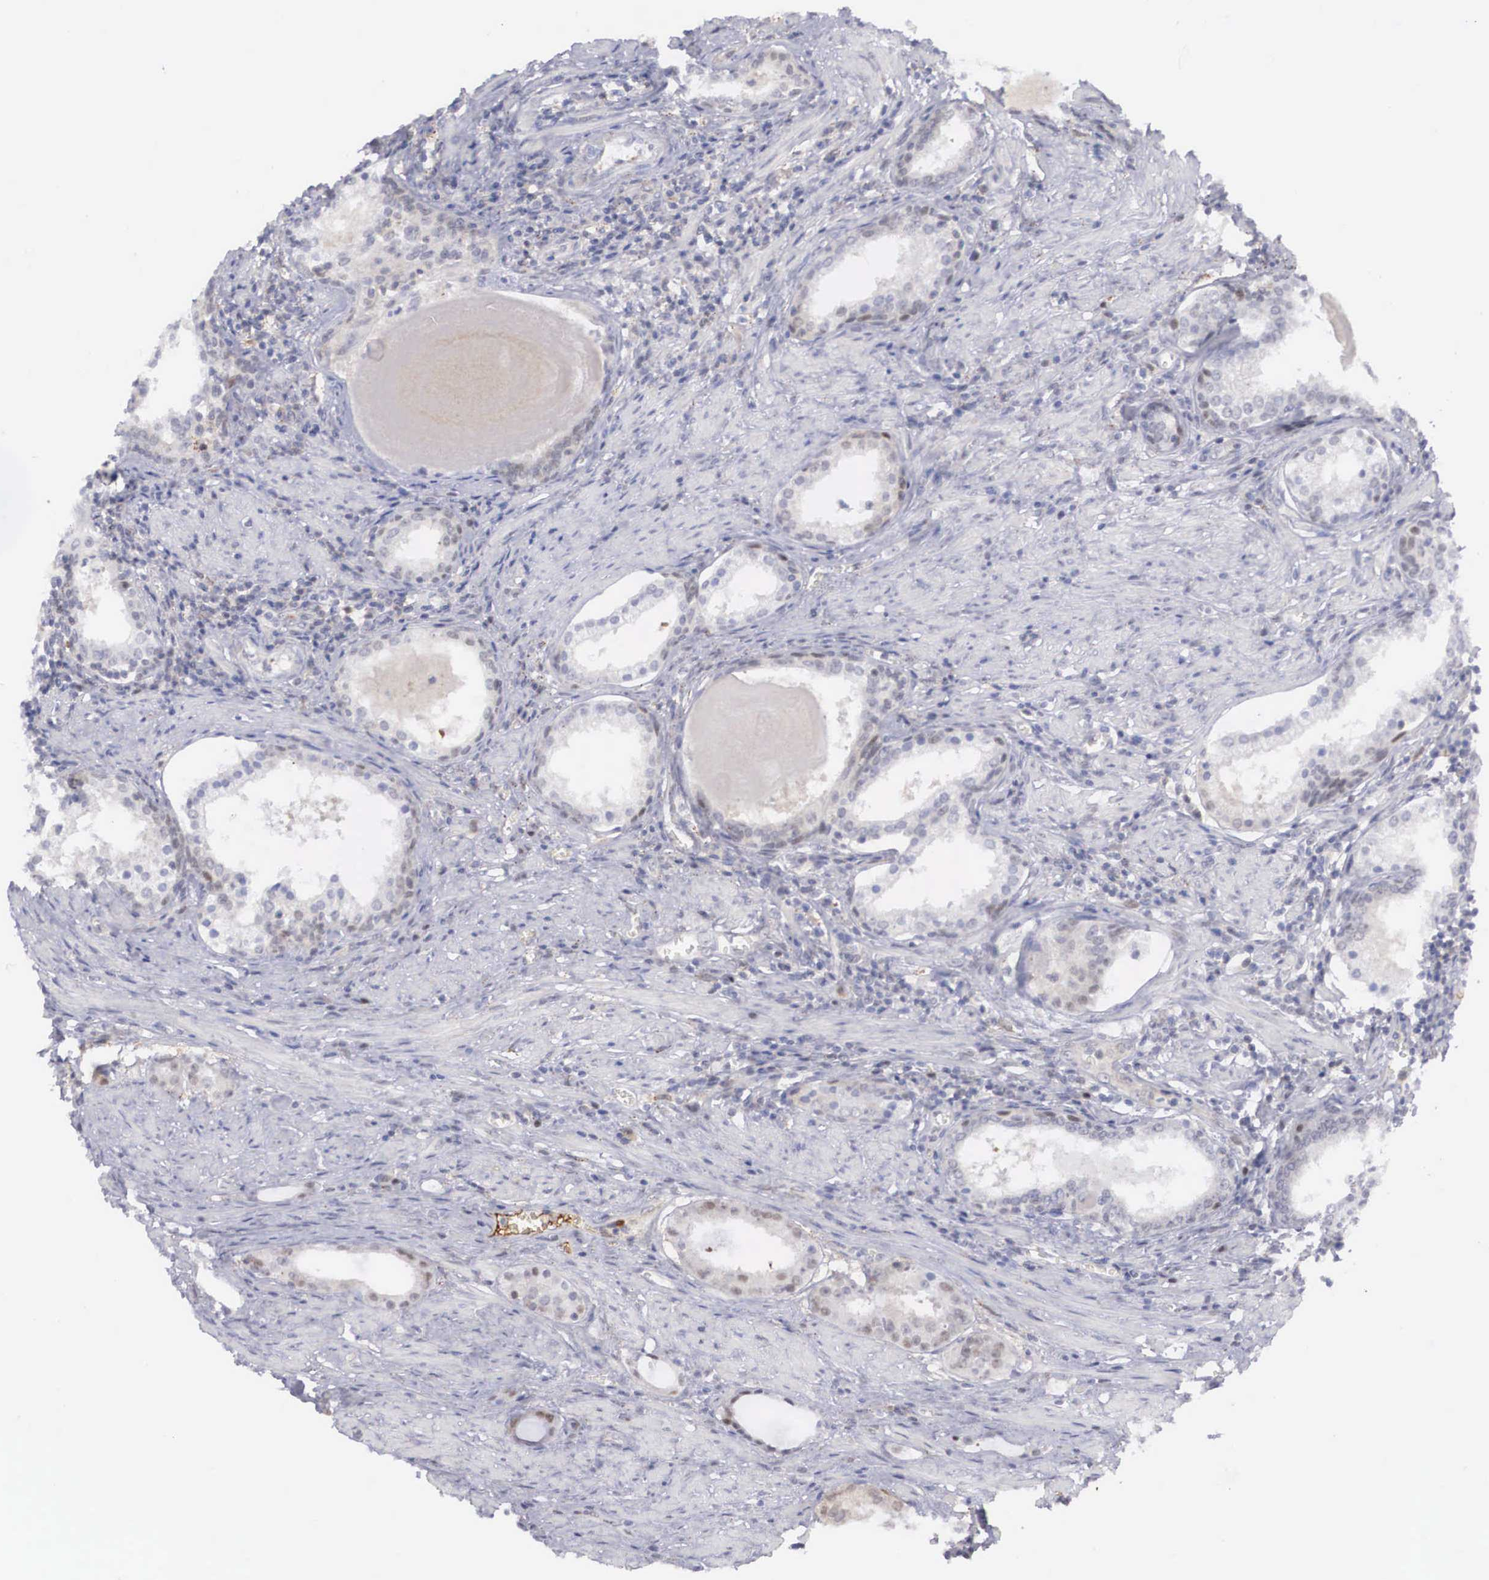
{"staining": {"intensity": "weak", "quantity": "<25%", "location": "nuclear"}, "tissue": "prostate cancer", "cell_type": "Tumor cells", "image_type": "cancer", "snomed": [{"axis": "morphology", "description": "Adenocarcinoma, Medium grade"}, {"axis": "topography", "description": "Prostate"}], "caption": "DAB immunohistochemical staining of prostate cancer (adenocarcinoma (medium-grade)) demonstrates no significant positivity in tumor cells.", "gene": "RBPJ", "patient": {"sex": "male", "age": 73}}